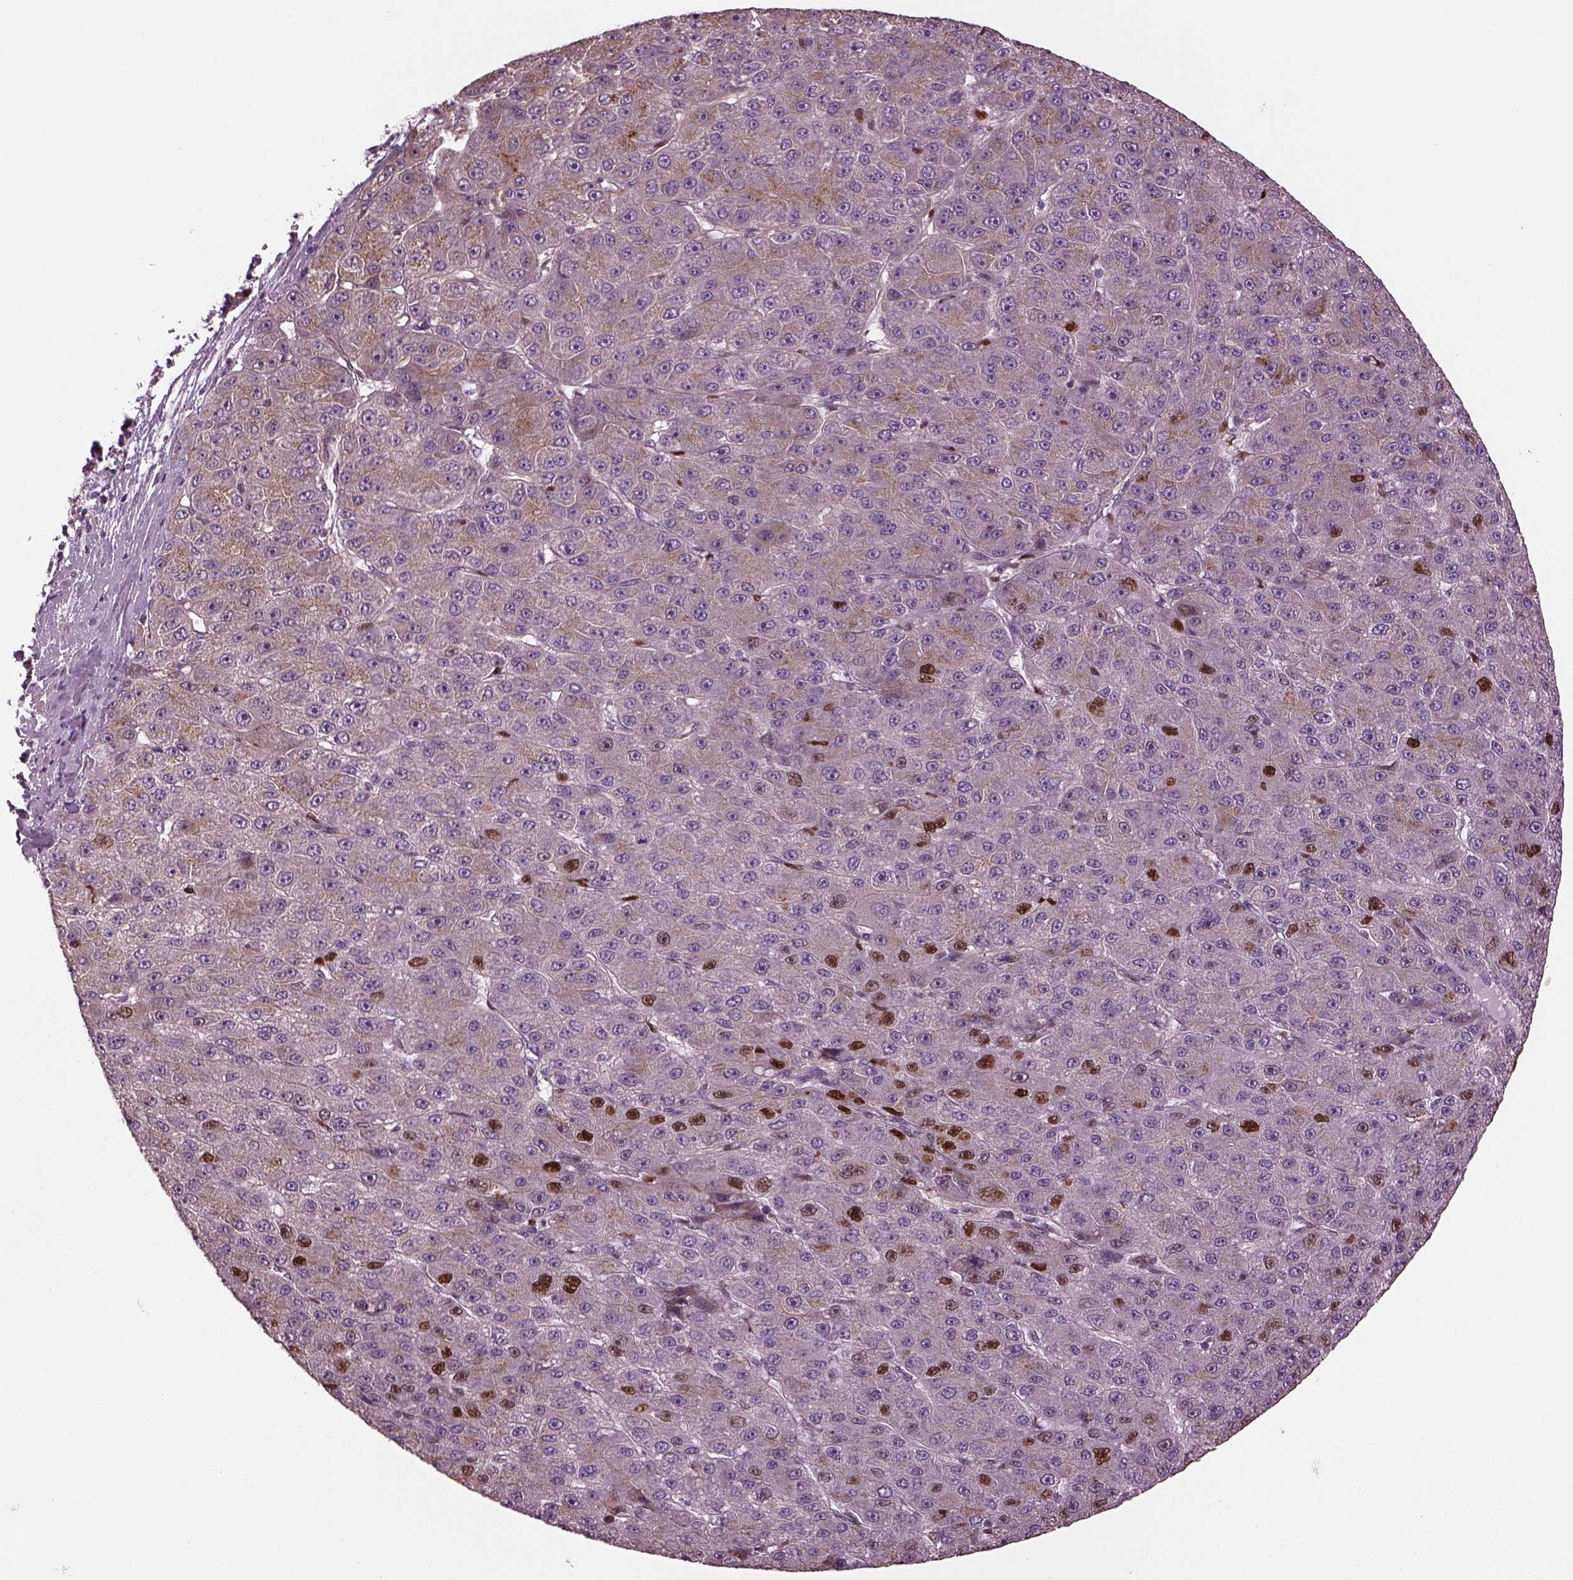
{"staining": {"intensity": "strong", "quantity": "<25%", "location": "nuclear"}, "tissue": "liver cancer", "cell_type": "Tumor cells", "image_type": "cancer", "snomed": [{"axis": "morphology", "description": "Carcinoma, Hepatocellular, NOS"}, {"axis": "topography", "description": "Liver"}], "caption": "IHC (DAB) staining of liver cancer (hepatocellular carcinoma) displays strong nuclear protein staining in approximately <25% of tumor cells.", "gene": "RUFY3", "patient": {"sex": "male", "age": 67}}